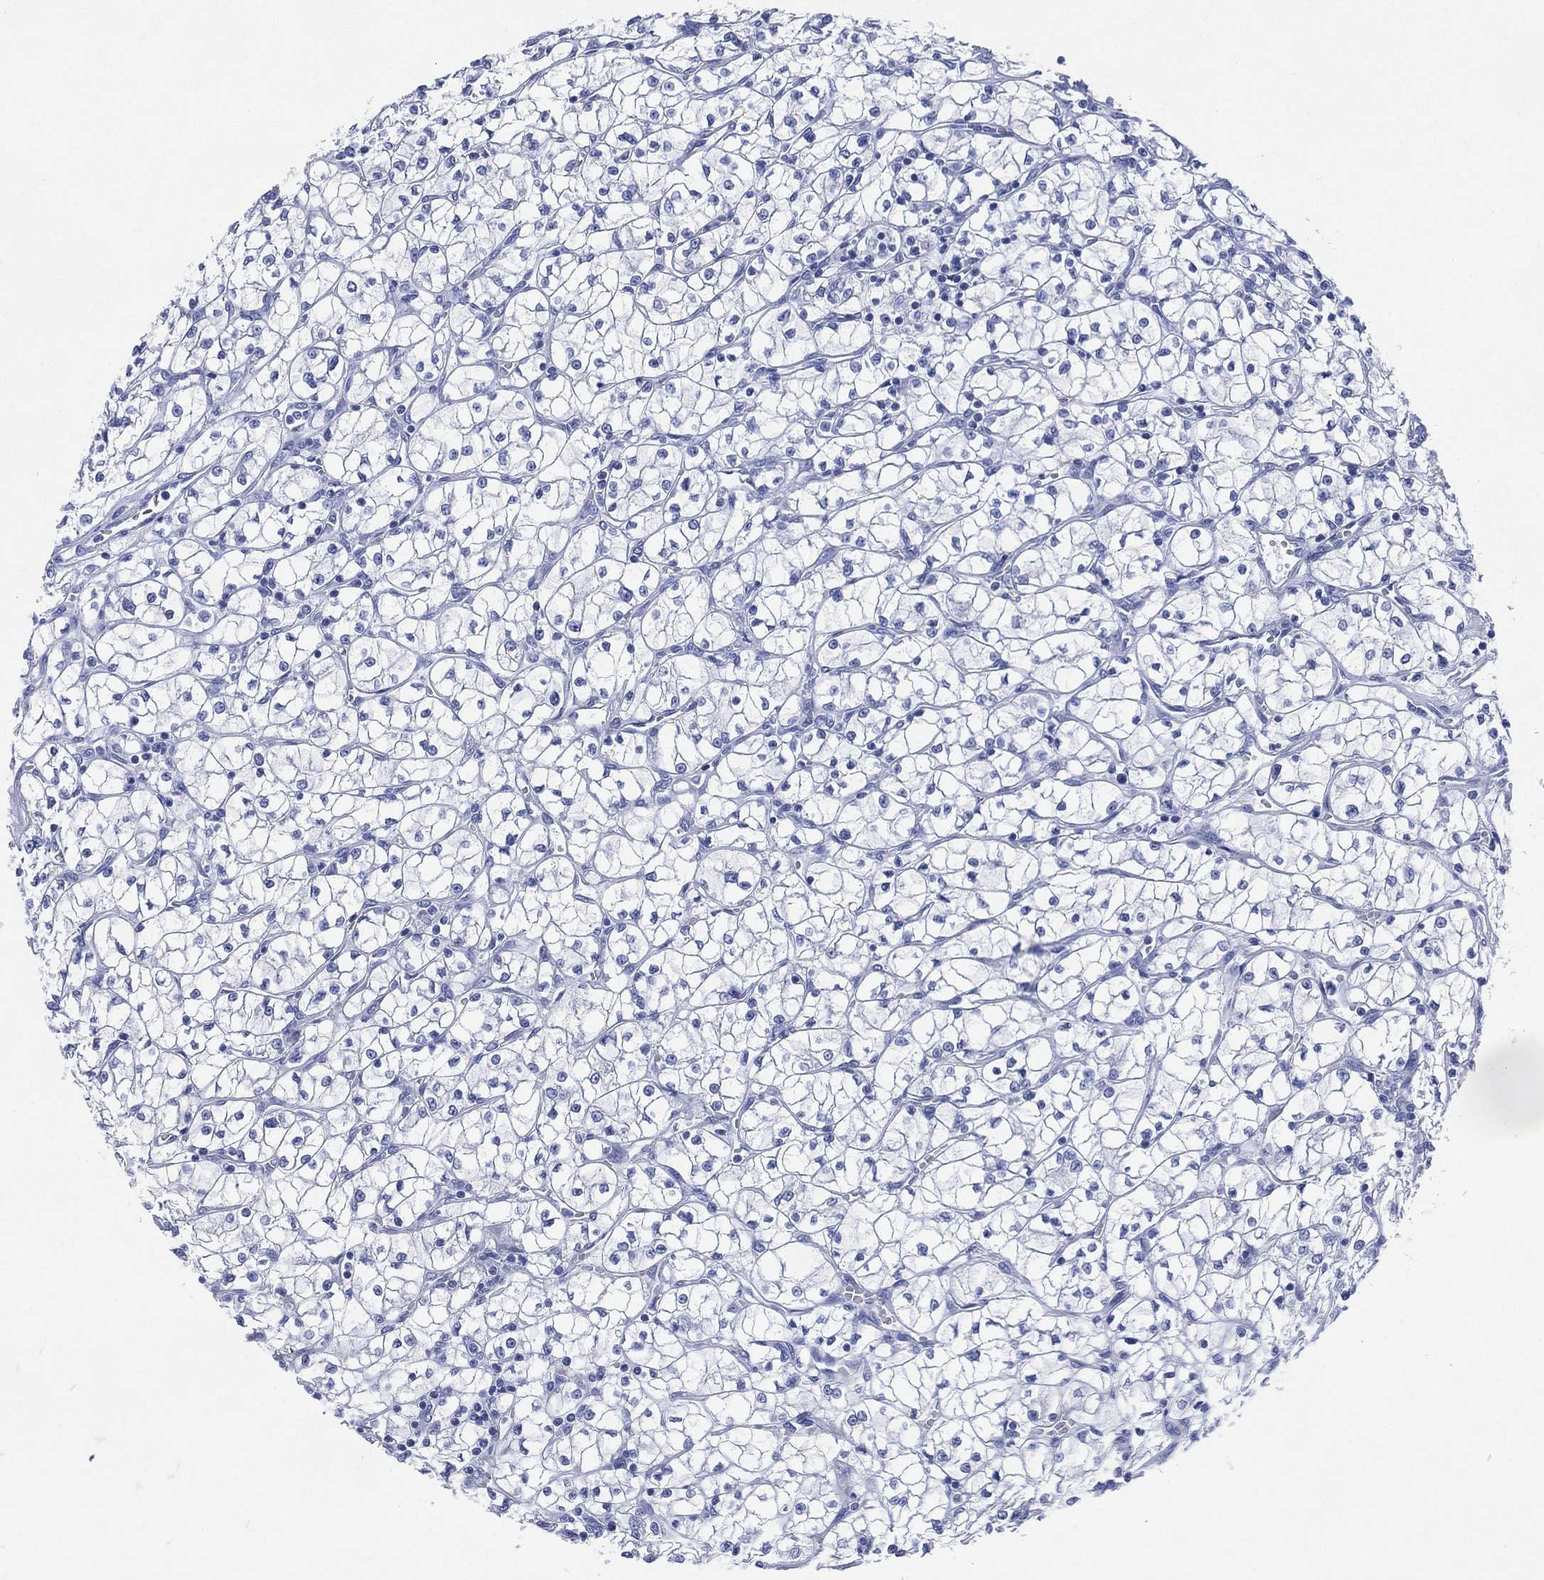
{"staining": {"intensity": "negative", "quantity": "none", "location": "none"}, "tissue": "renal cancer", "cell_type": "Tumor cells", "image_type": "cancer", "snomed": [{"axis": "morphology", "description": "Adenocarcinoma, NOS"}, {"axis": "topography", "description": "Kidney"}], "caption": "A histopathology image of renal cancer (adenocarcinoma) stained for a protein reveals no brown staining in tumor cells.", "gene": "SIGLECL1", "patient": {"sex": "female", "age": 64}}